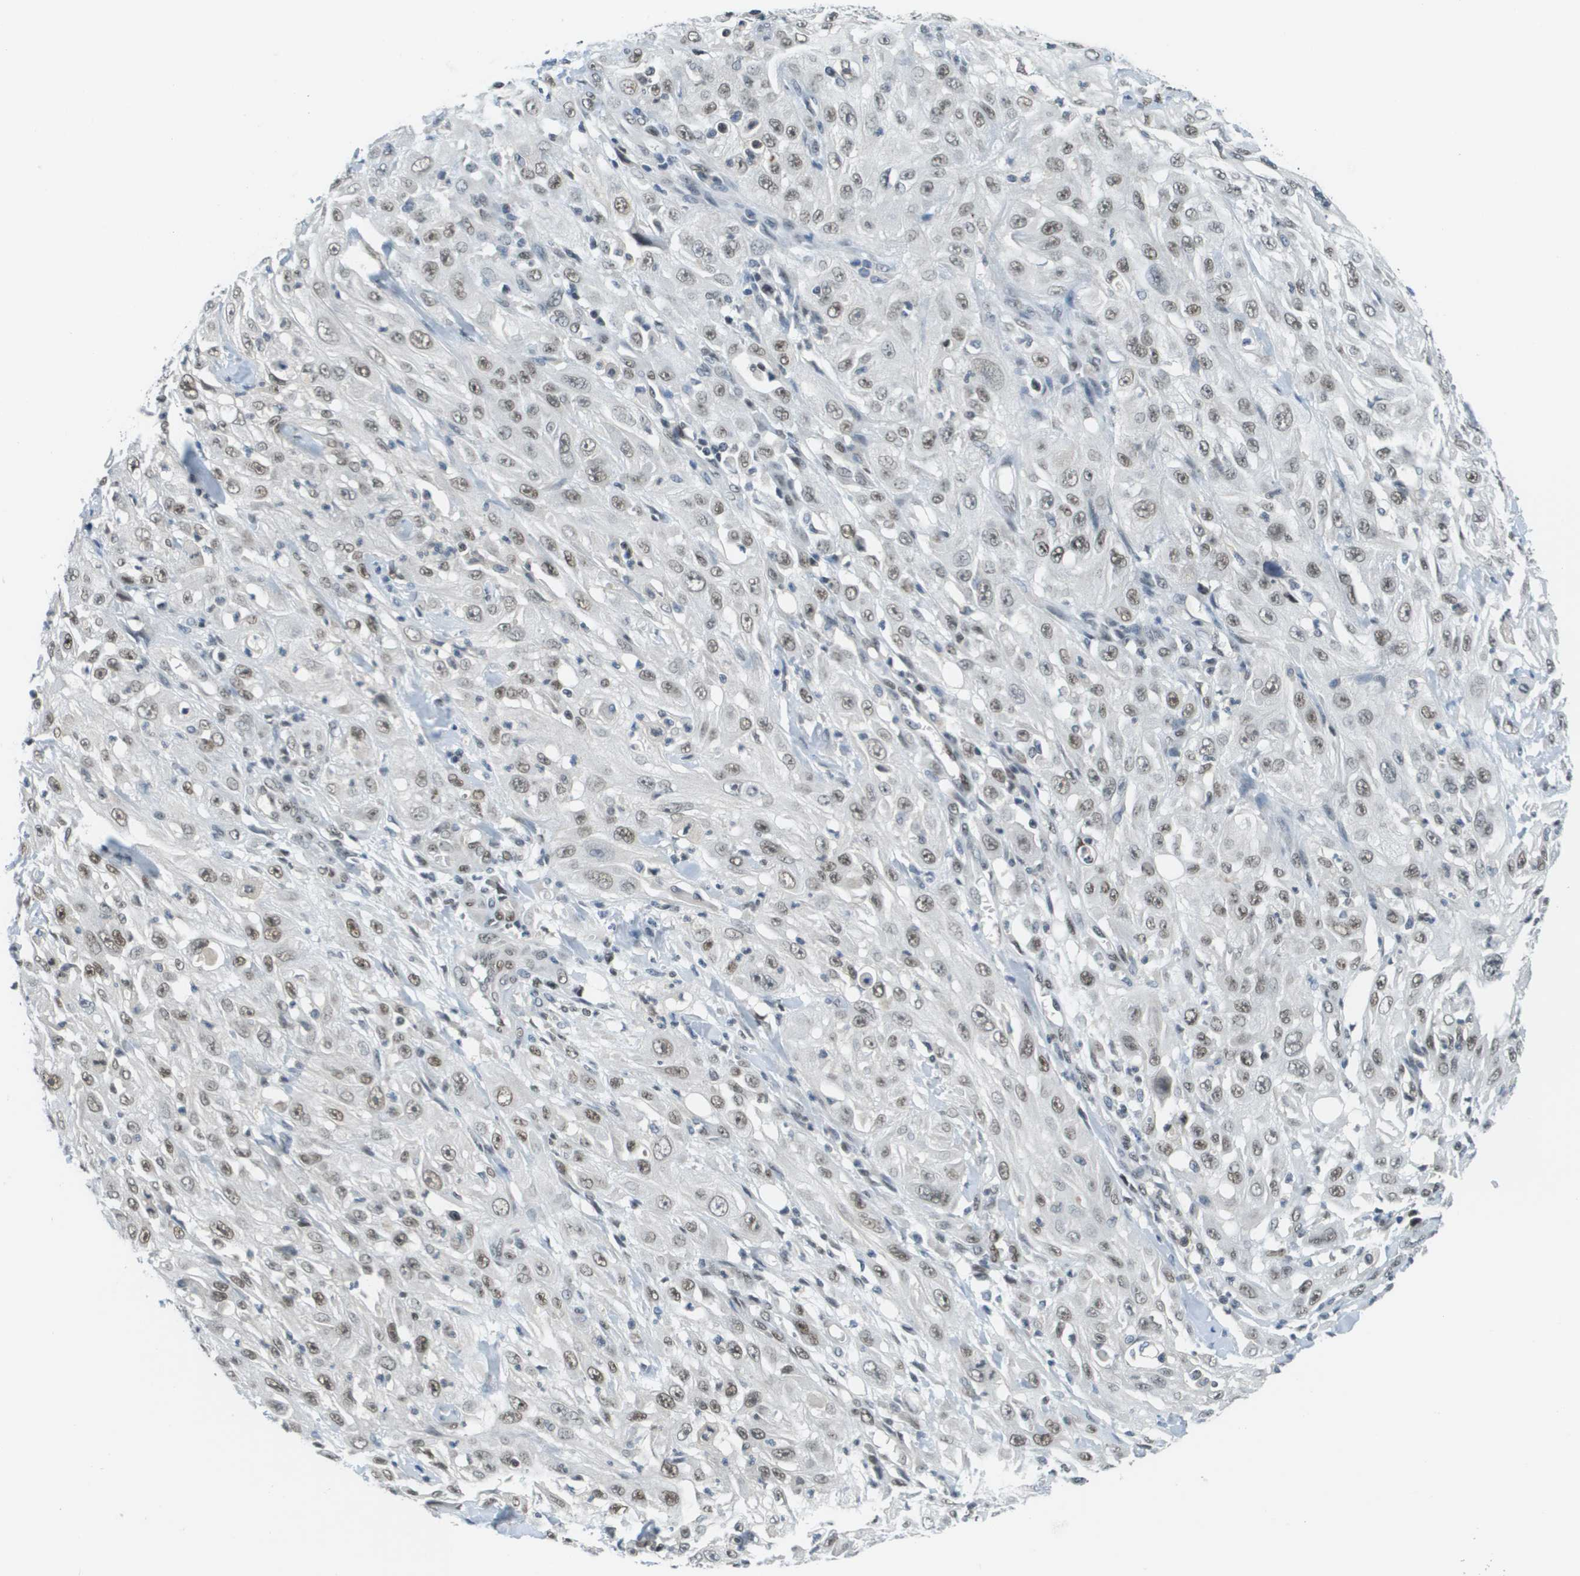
{"staining": {"intensity": "weak", "quantity": ">75%", "location": "nuclear"}, "tissue": "skin cancer", "cell_type": "Tumor cells", "image_type": "cancer", "snomed": [{"axis": "morphology", "description": "Squamous cell carcinoma, NOS"}, {"axis": "morphology", "description": "Squamous cell carcinoma, metastatic, NOS"}, {"axis": "topography", "description": "Skin"}, {"axis": "topography", "description": "Lymph node"}], "caption": "The histopathology image shows immunohistochemical staining of skin cancer (metastatic squamous cell carcinoma). There is weak nuclear expression is present in about >75% of tumor cells. The staining was performed using DAB to visualize the protein expression in brown, while the nuclei were stained in blue with hematoxylin (Magnification: 20x).", "gene": "CBX5", "patient": {"sex": "male", "age": 75}}